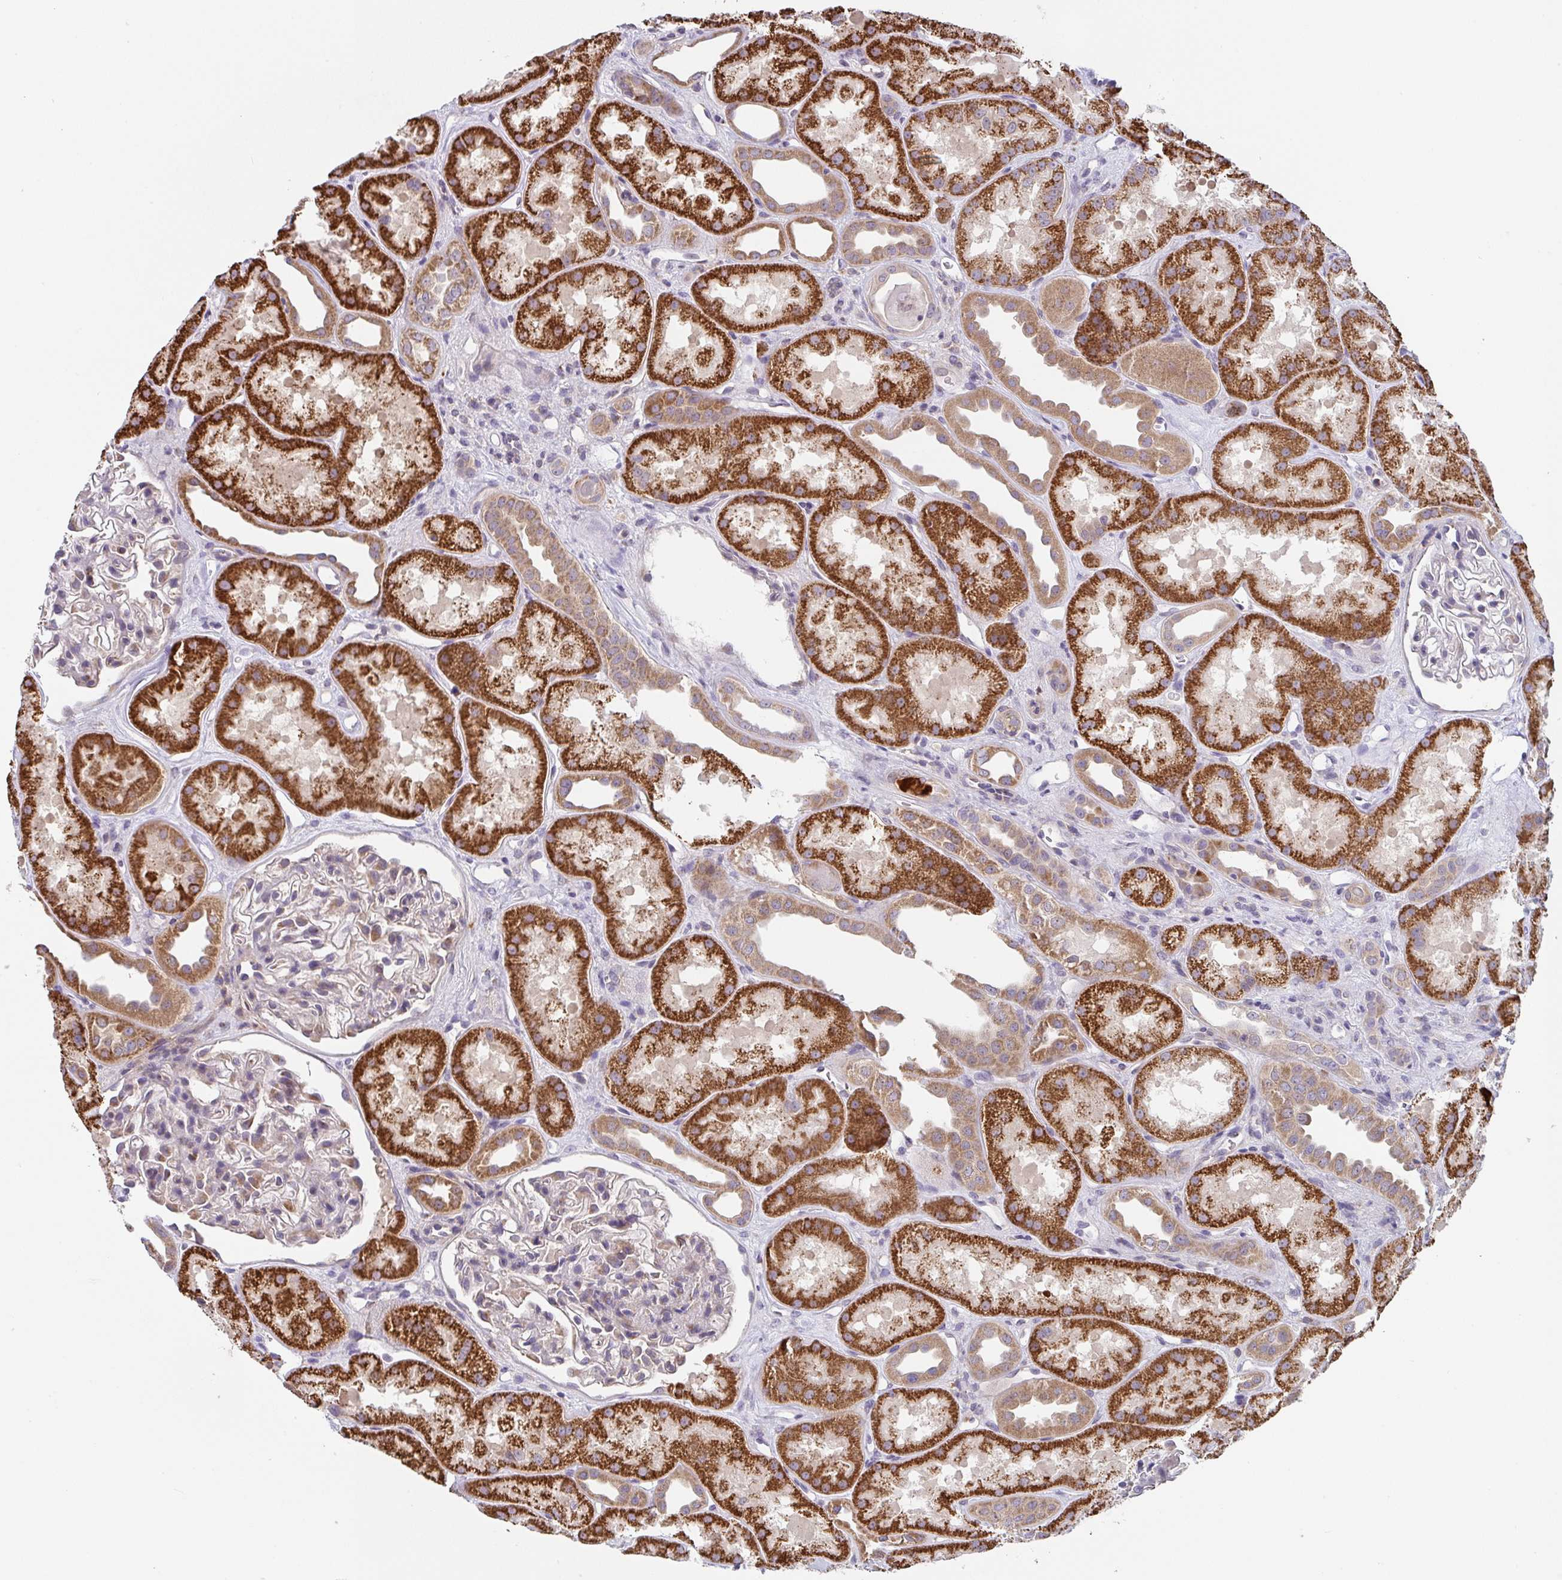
{"staining": {"intensity": "negative", "quantity": "none", "location": "none"}, "tissue": "kidney", "cell_type": "Cells in glomeruli", "image_type": "normal", "snomed": [{"axis": "morphology", "description": "Normal tissue, NOS"}, {"axis": "topography", "description": "Kidney"}], "caption": "This micrograph is of benign kidney stained with immunohistochemistry (IHC) to label a protein in brown with the nuclei are counter-stained blue. There is no positivity in cells in glomeruli.", "gene": "TSPAN31", "patient": {"sex": "male", "age": 61}}